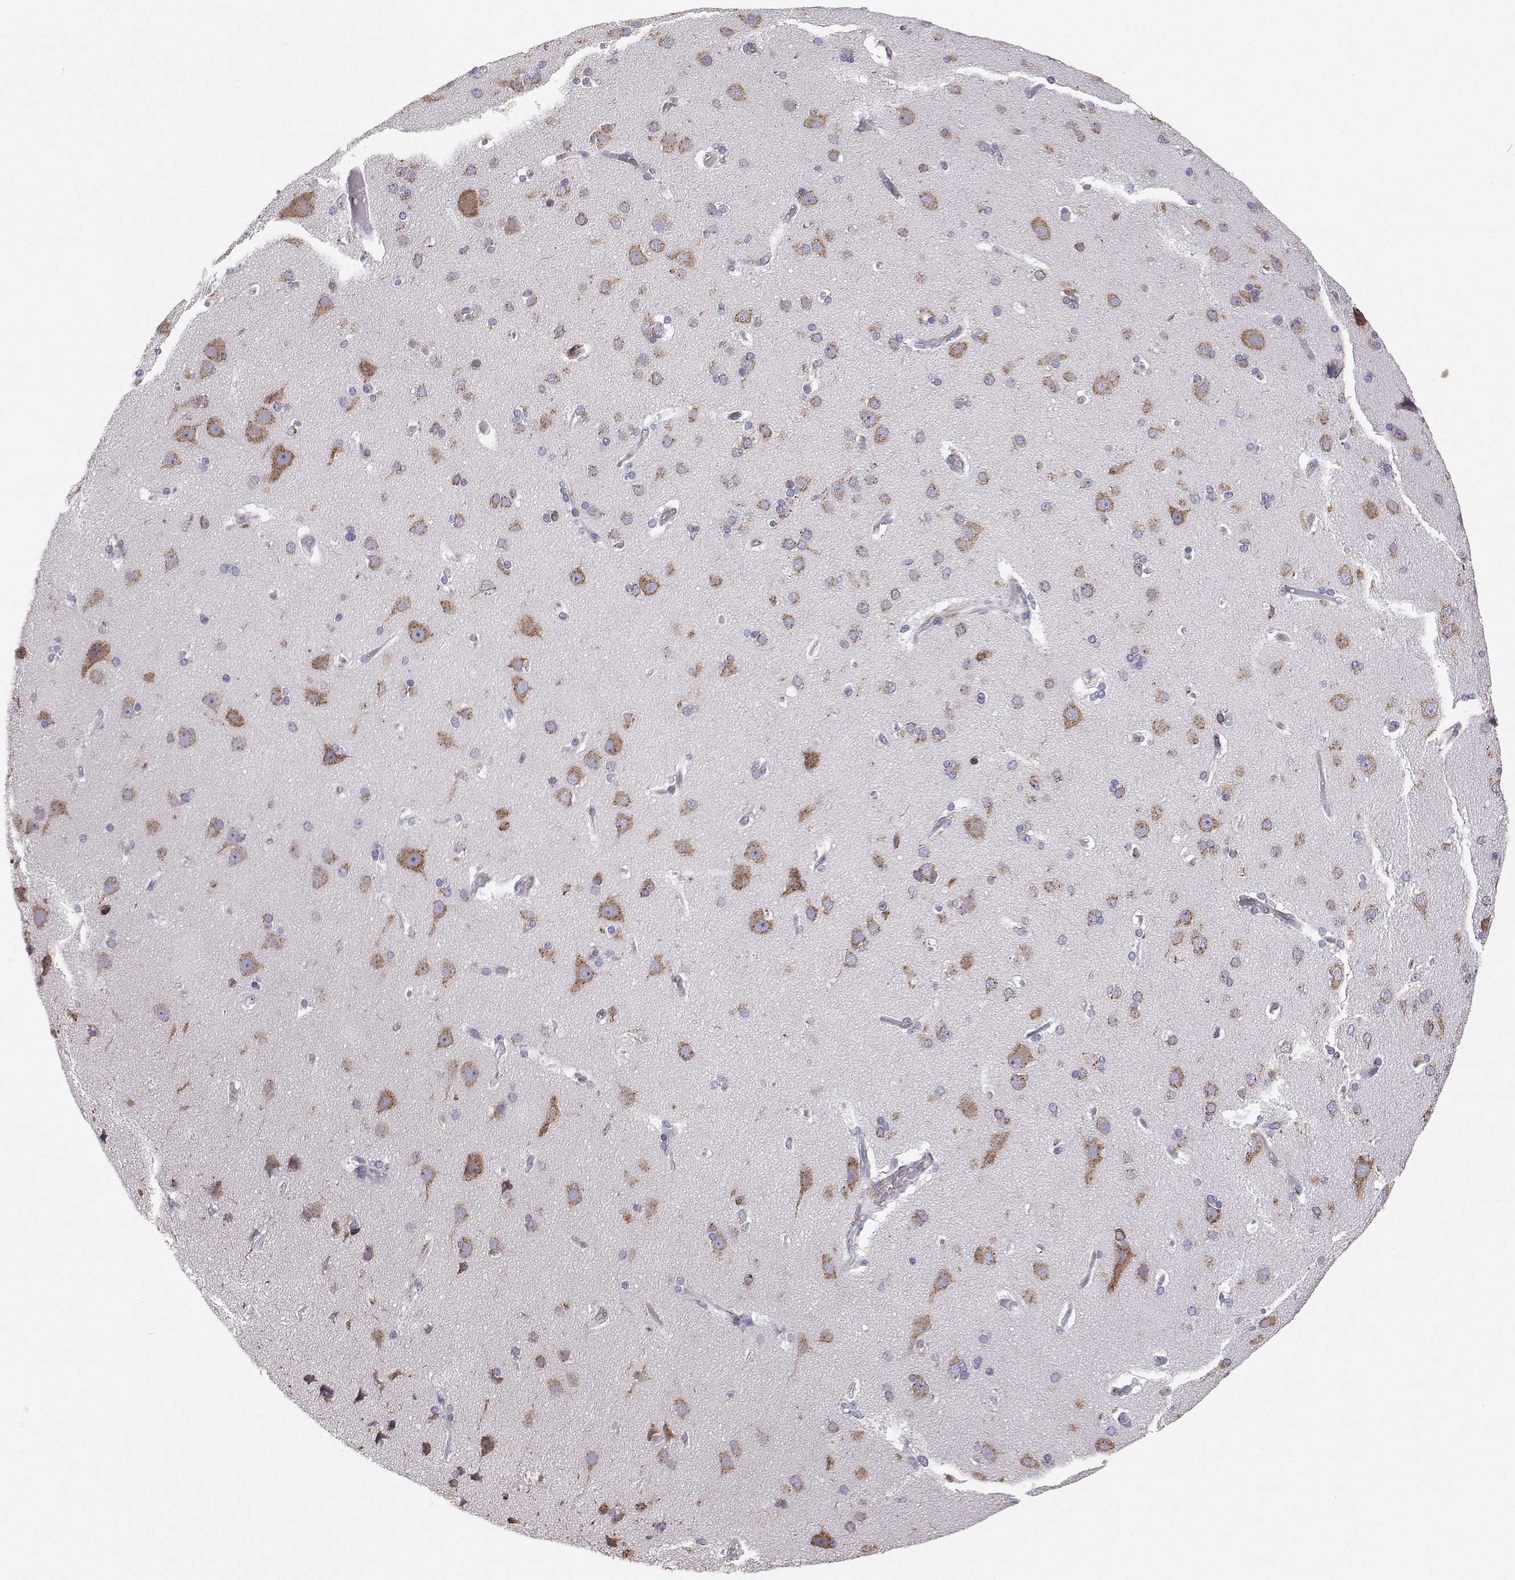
{"staining": {"intensity": "moderate", "quantity": "<25%", "location": "cytoplasmic/membranous"}, "tissue": "cerebral cortex", "cell_type": "Endothelial cells", "image_type": "normal", "snomed": [{"axis": "morphology", "description": "Normal tissue, NOS"}, {"axis": "morphology", "description": "Glioma, malignant, High grade"}, {"axis": "topography", "description": "Cerebral cortex"}], "caption": "A low amount of moderate cytoplasmic/membranous expression is identified in about <25% of endothelial cells in benign cerebral cortex.", "gene": "STARD13", "patient": {"sex": "male", "age": 71}}